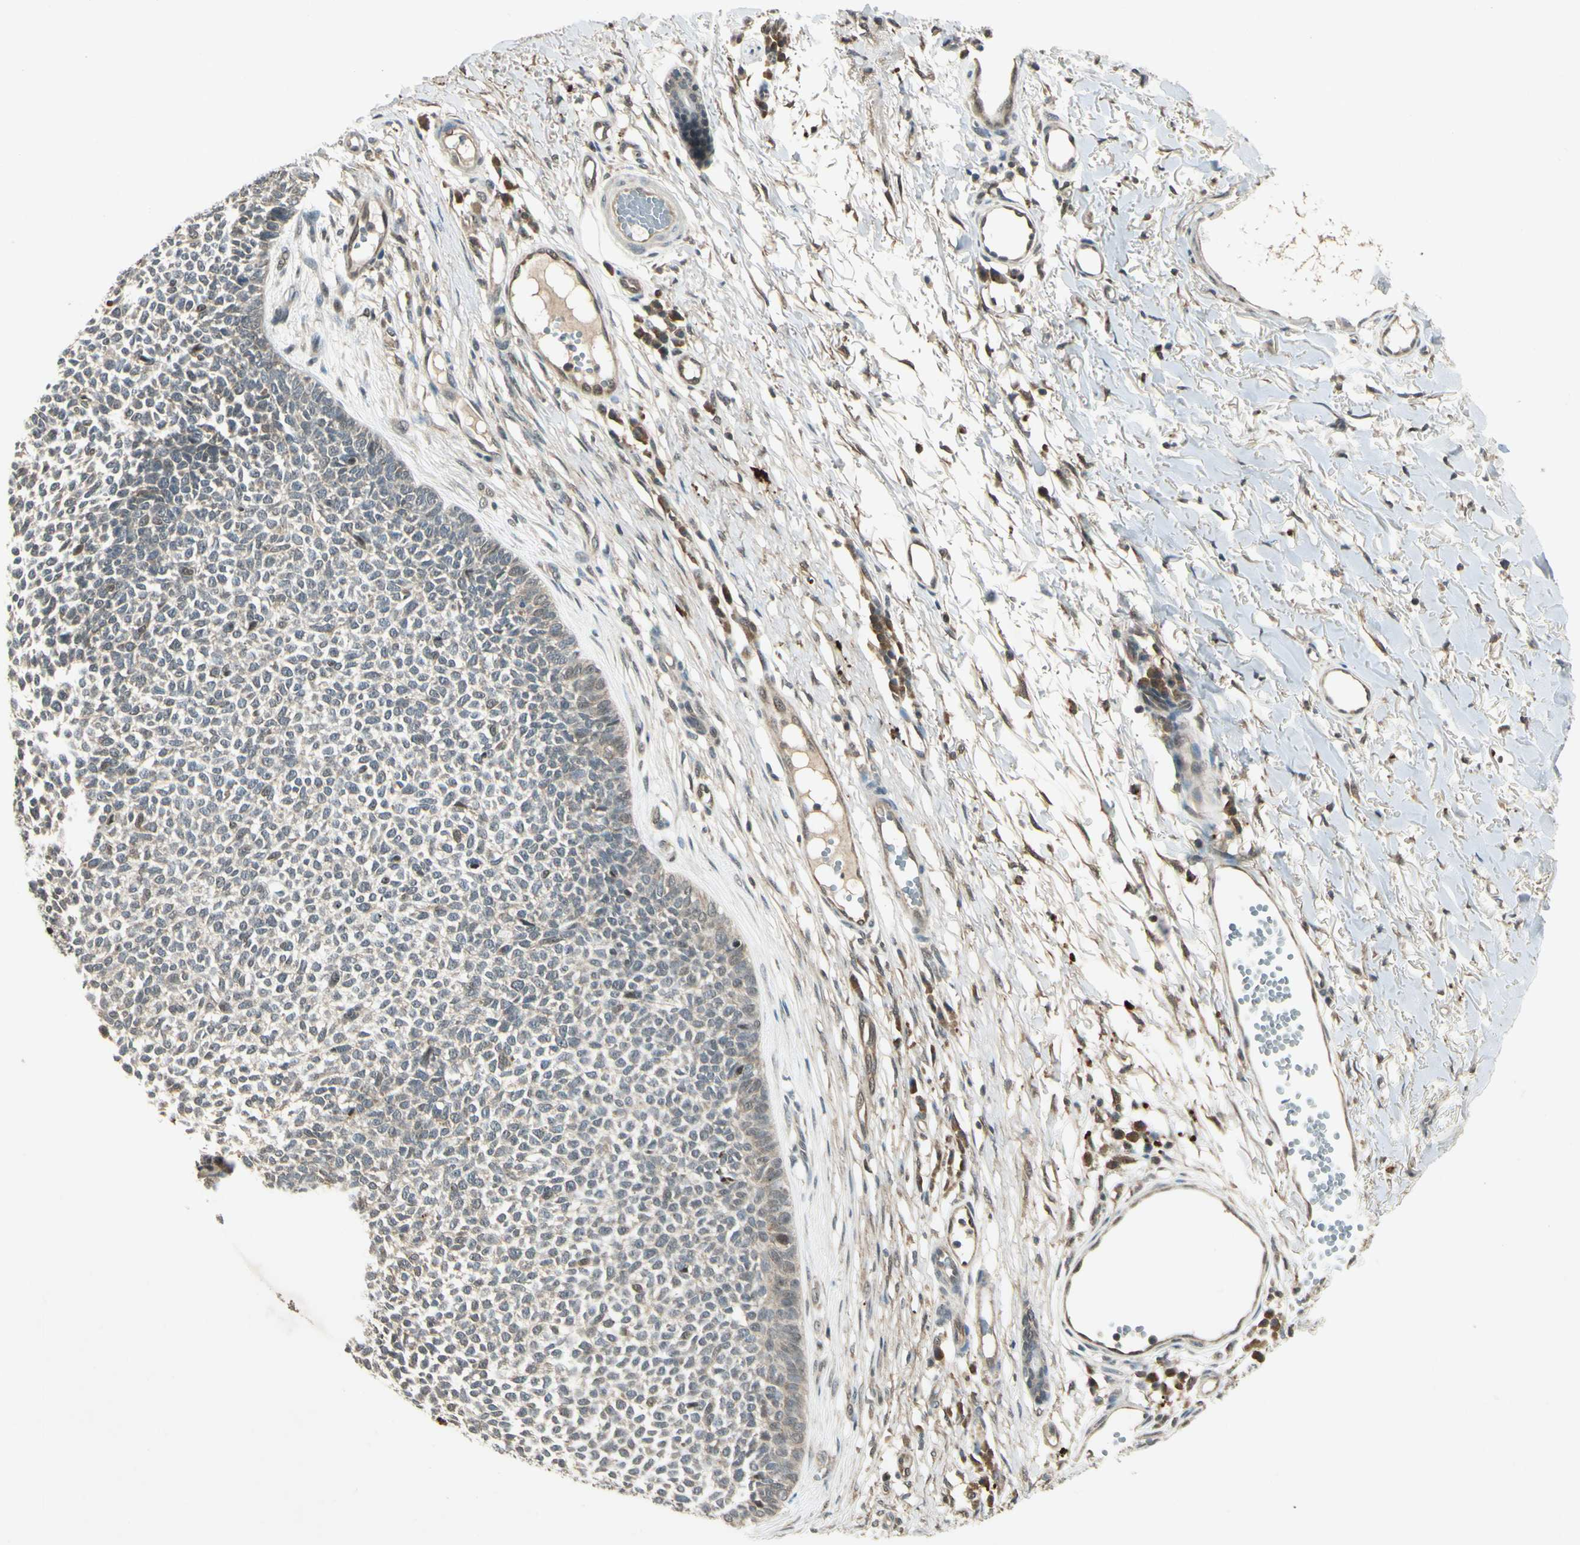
{"staining": {"intensity": "weak", "quantity": ">75%", "location": "cytoplasmic/membranous"}, "tissue": "skin cancer", "cell_type": "Tumor cells", "image_type": "cancer", "snomed": [{"axis": "morphology", "description": "Basal cell carcinoma"}, {"axis": "topography", "description": "Skin"}], "caption": "Immunohistochemistry (DAB) staining of skin cancer (basal cell carcinoma) displays weak cytoplasmic/membranous protein positivity in approximately >75% of tumor cells.", "gene": "PSMD5", "patient": {"sex": "female", "age": 84}}